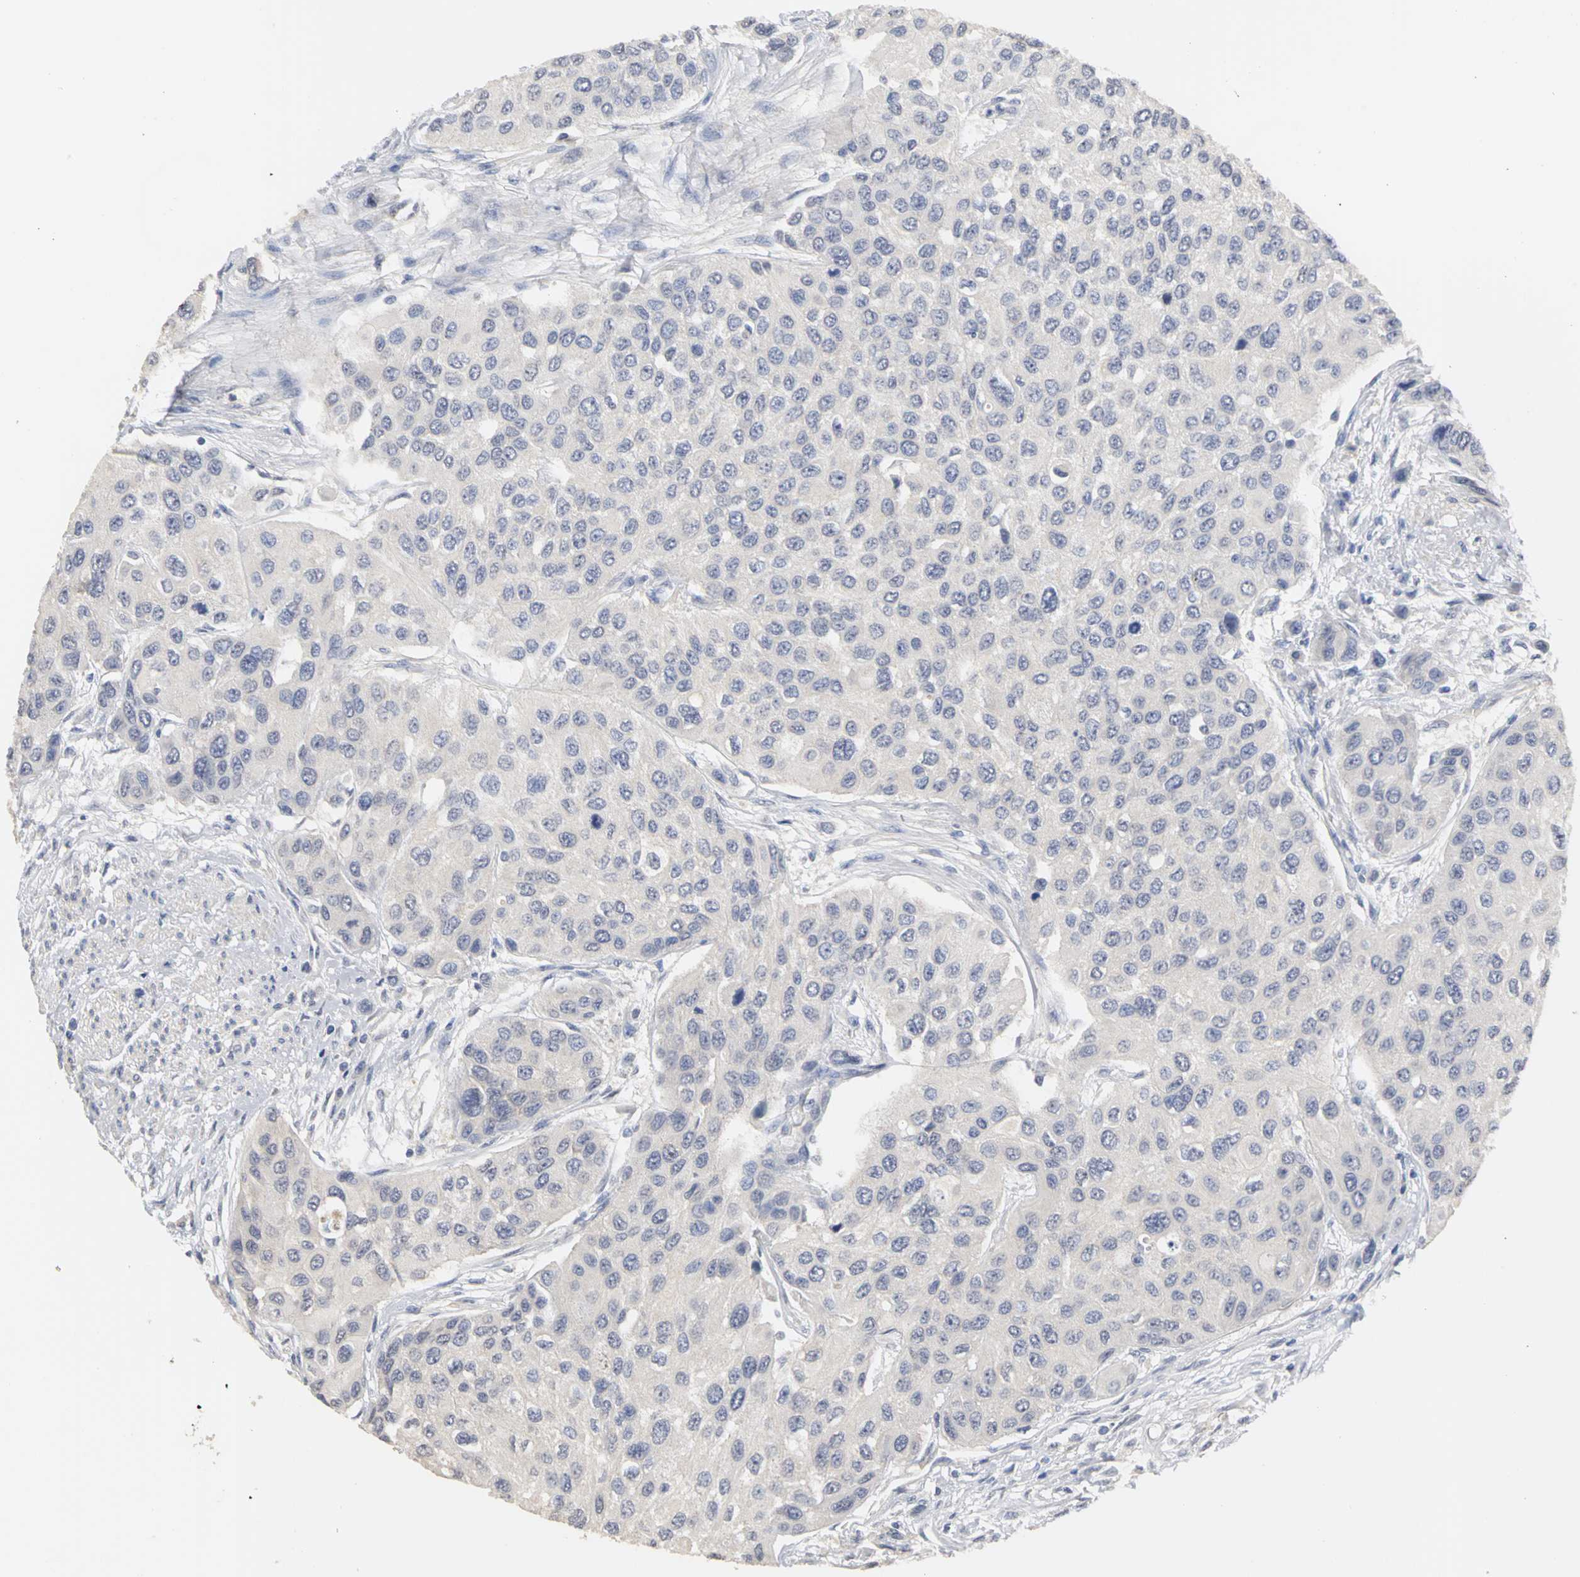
{"staining": {"intensity": "negative", "quantity": "none", "location": "none"}, "tissue": "urothelial cancer", "cell_type": "Tumor cells", "image_type": "cancer", "snomed": [{"axis": "morphology", "description": "Urothelial carcinoma, High grade"}, {"axis": "topography", "description": "Urinary bladder"}], "caption": "The histopathology image demonstrates no staining of tumor cells in high-grade urothelial carcinoma.", "gene": "PGR", "patient": {"sex": "female", "age": 56}}